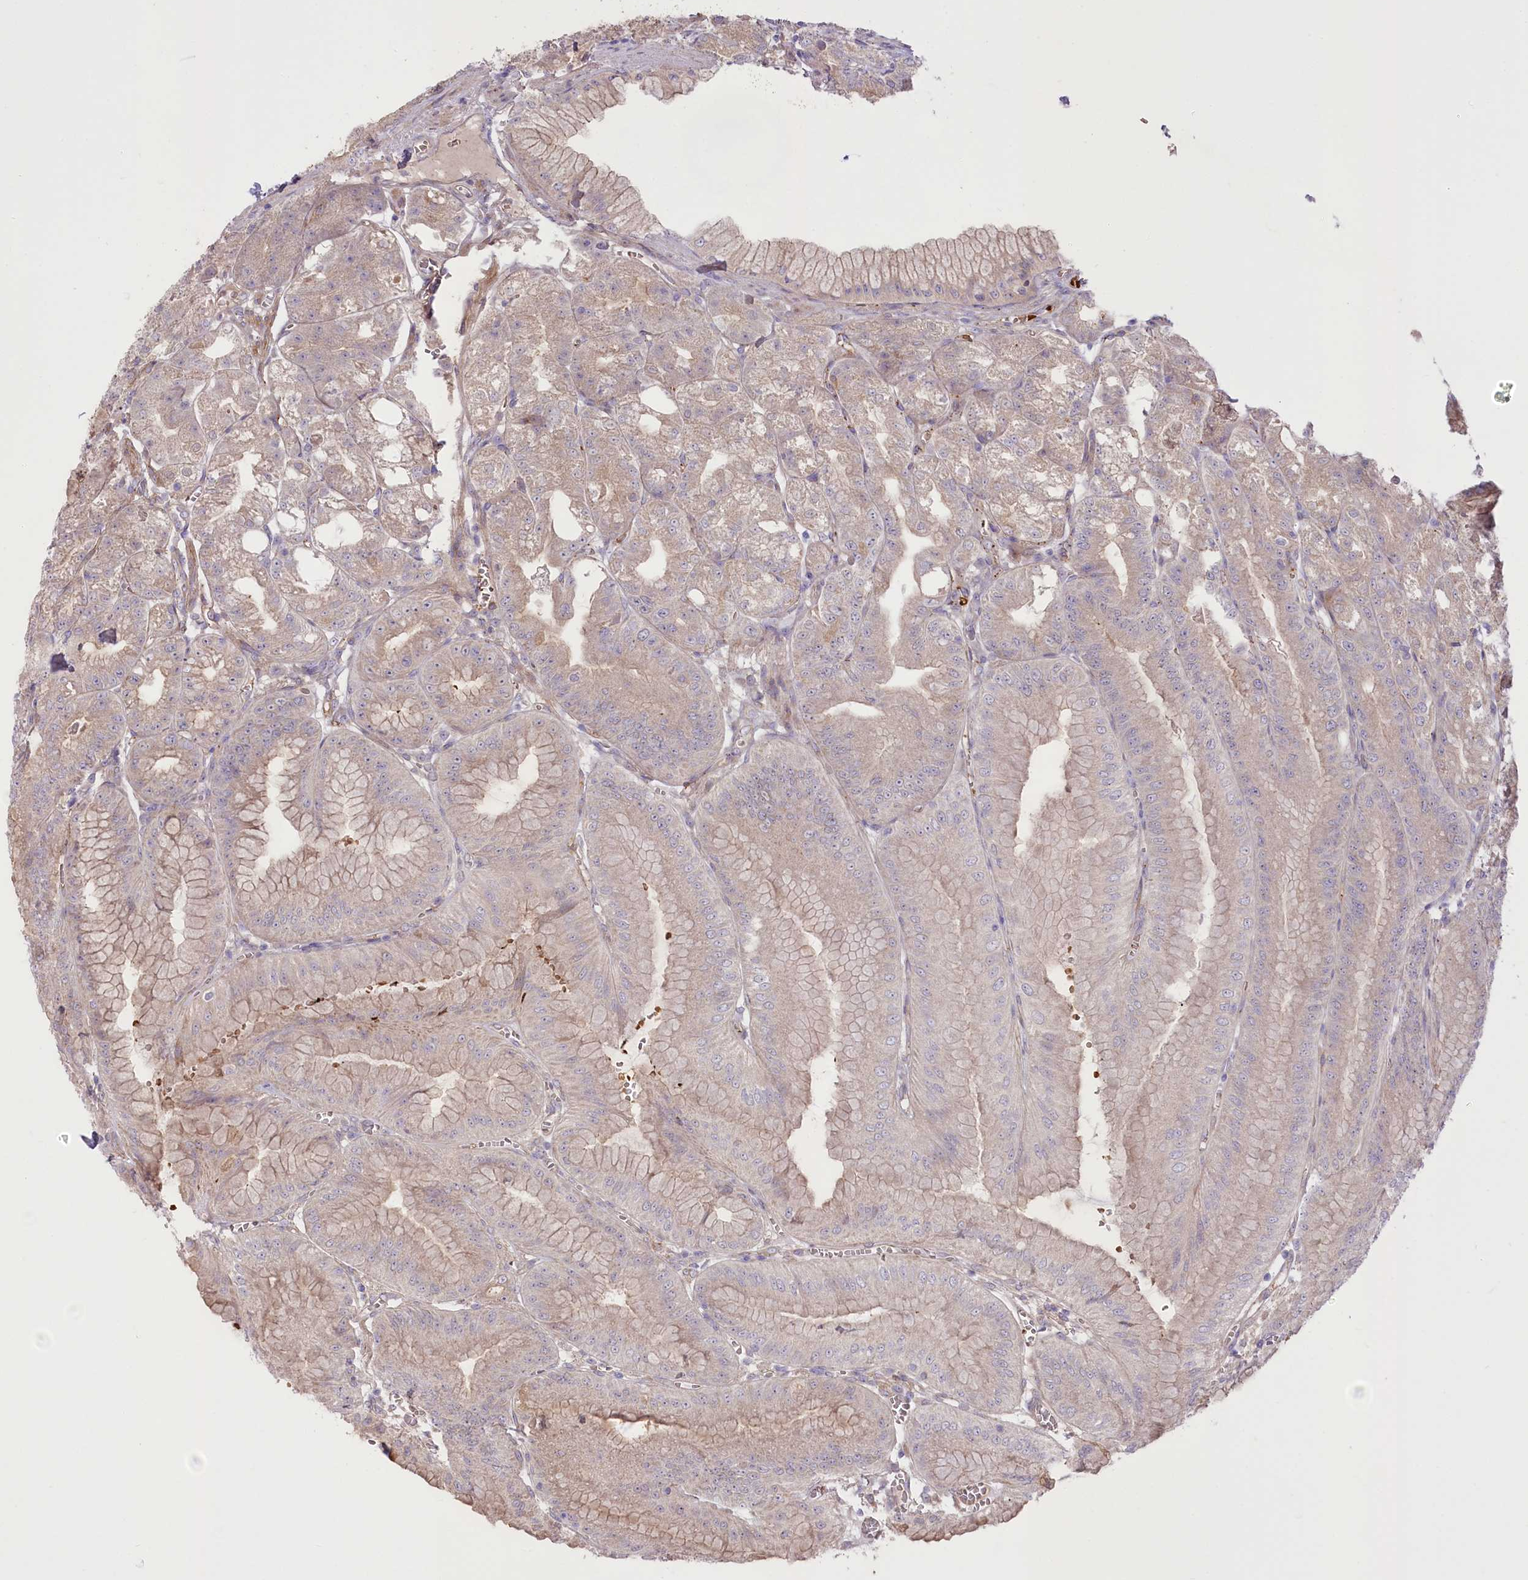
{"staining": {"intensity": "moderate", "quantity": "25%-75%", "location": "cytoplasmic/membranous"}, "tissue": "stomach", "cell_type": "Glandular cells", "image_type": "normal", "snomed": [{"axis": "morphology", "description": "Normal tissue, NOS"}, {"axis": "topography", "description": "Stomach, upper"}, {"axis": "topography", "description": "Stomach, lower"}], "caption": "The photomicrograph displays immunohistochemical staining of benign stomach. There is moderate cytoplasmic/membranous expression is seen in about 25%-75% of glandular cells. The protein of interest is stained brown, and the nuclei are stained in blue (DAB IHC with brightfield microscopy, high magnification).", "gene": "TRUB1", "patient": {"sex": "male", "age": 71}}